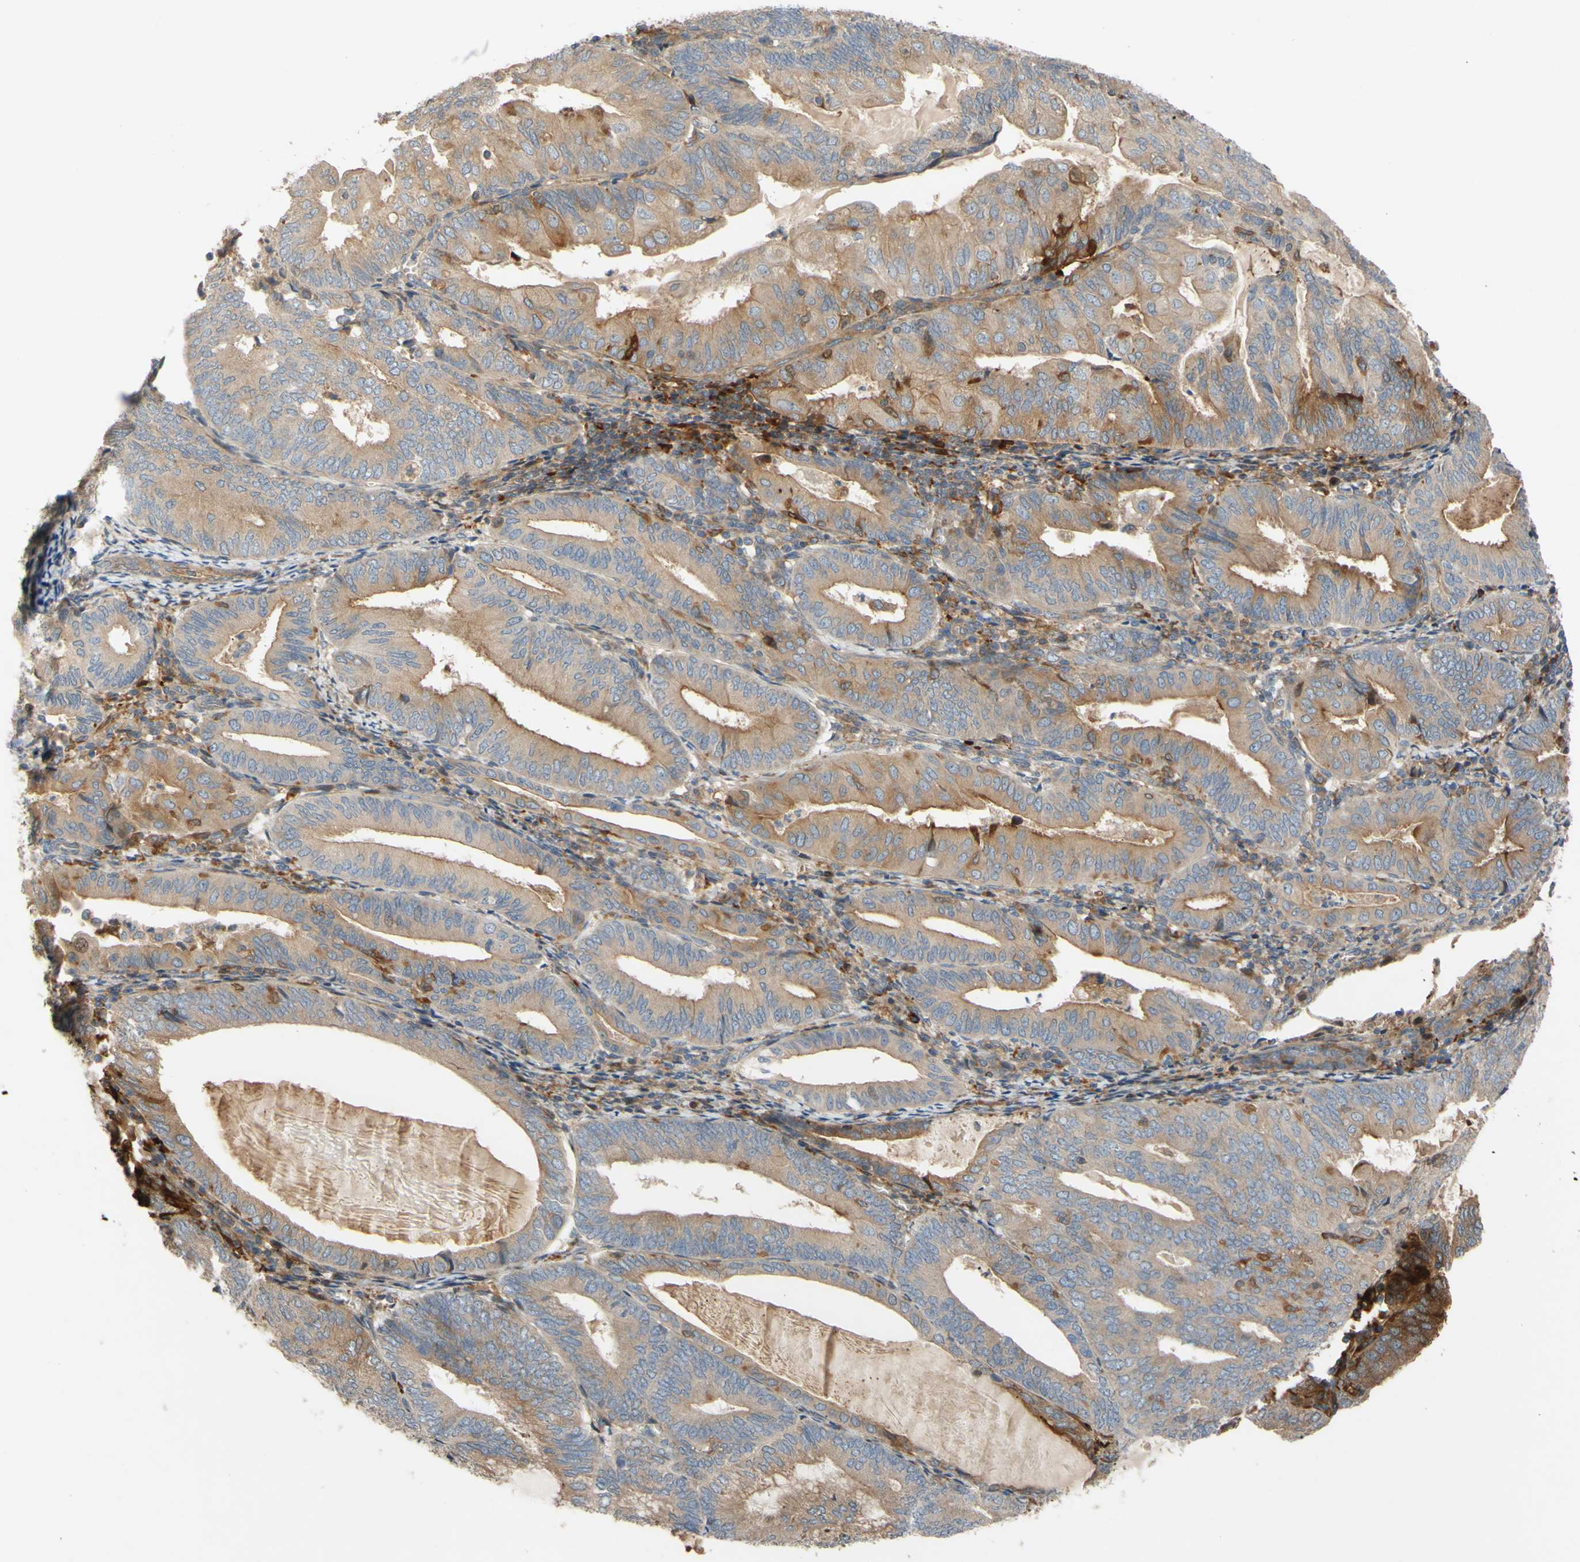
{"staining": {"intensity": "weak", "quantity": ">75%", "location": "cytoplasmic/membranous"}, "tissue": "endometrial cancer", "cell_type": "Tumor cells", "image_type": "cancer", "snomed": [{"axis": "morphology", "description": "Adenocarcinoma, NOS"}, {"axis": "topography", "description": "Endometrium"}], "caption": "This histopathology image shows IHC staining of human endometrial cancer (adenocarcinoma), with low weak cytoplasmic/membranous staining in about >75% of tumor cells.", "gene": "SPTLC1", "patient": {"sex": "female", "age": 81}}